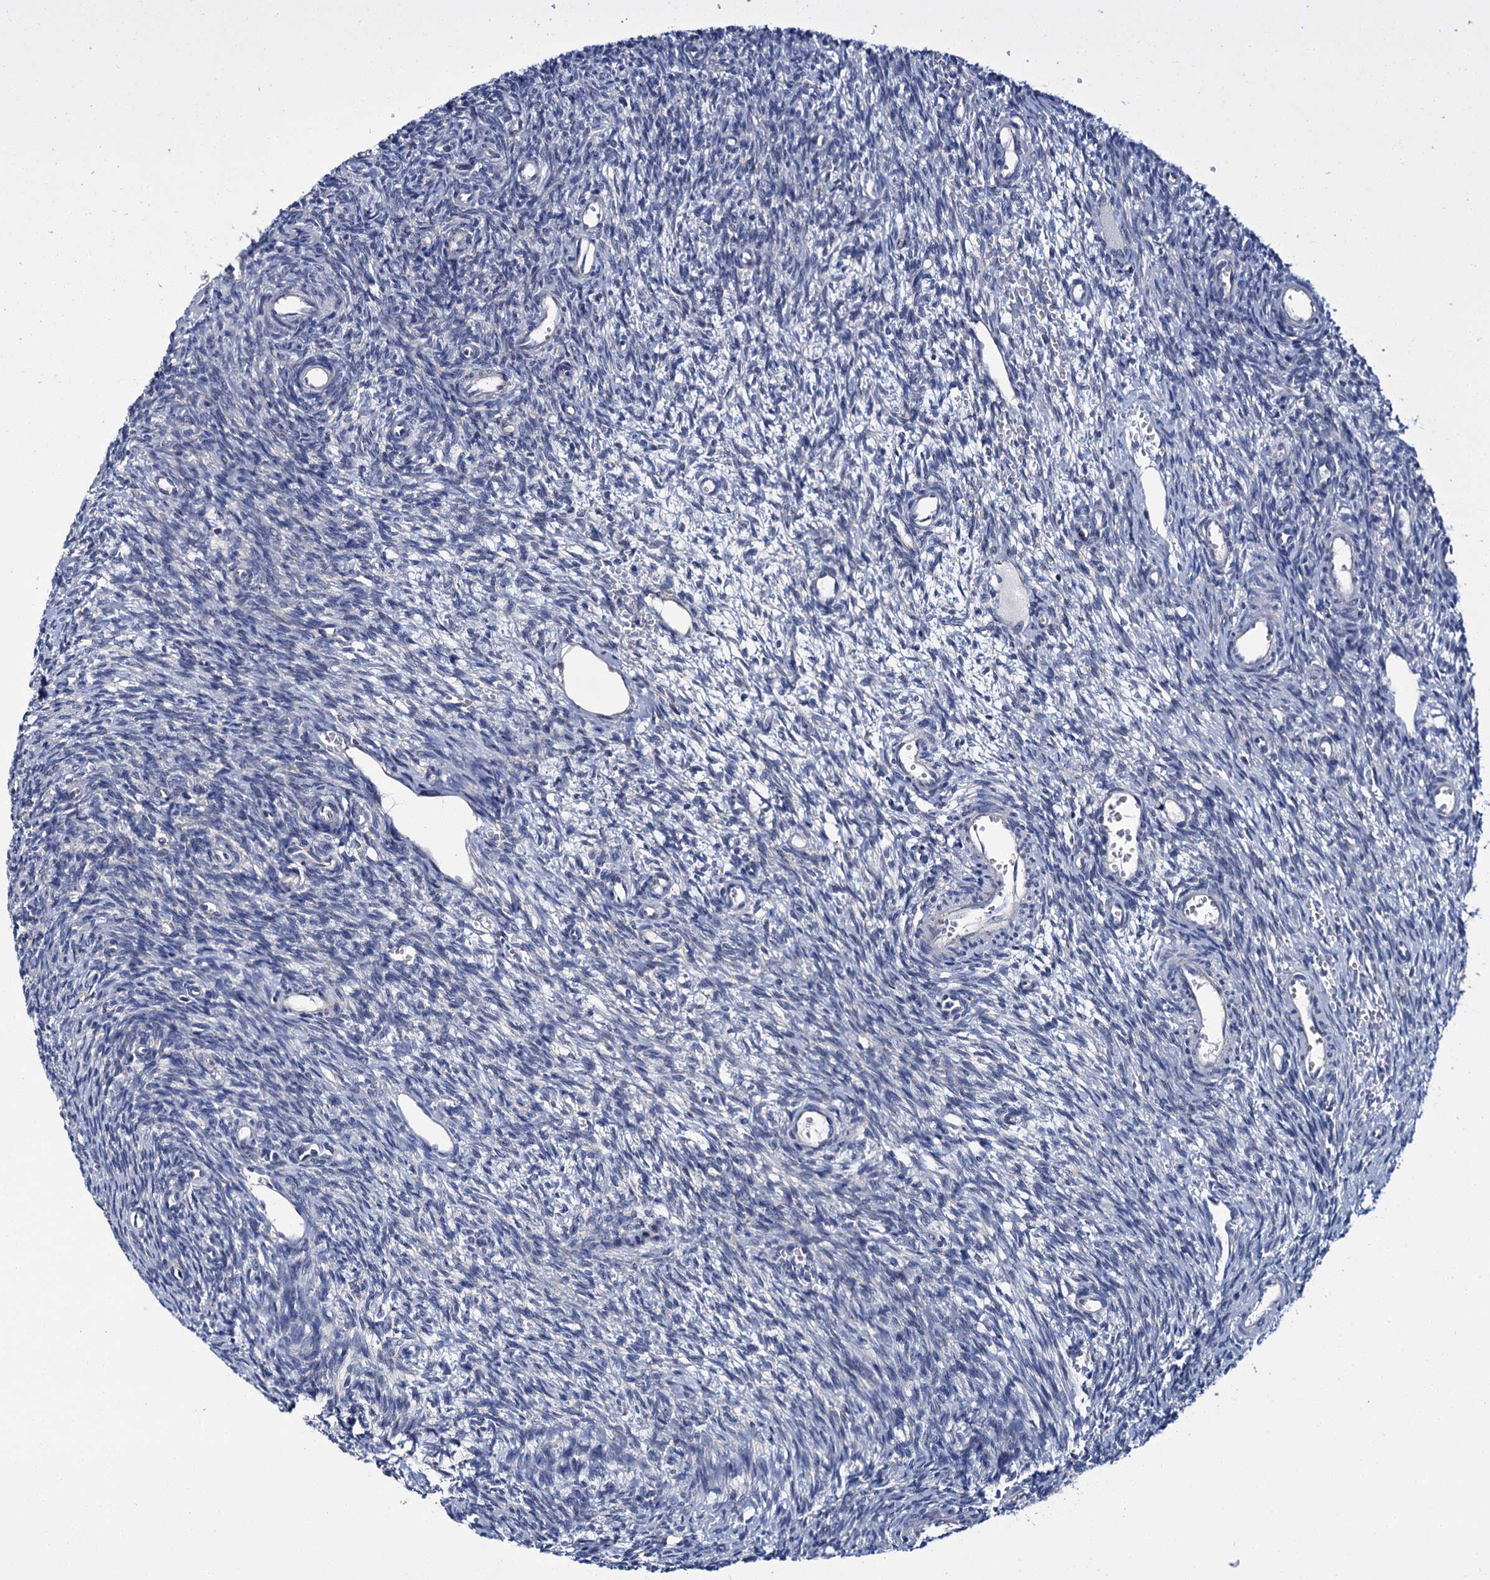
{"staining": {"intensity": "negative", "quantity": "none", "location": "none"}, "tissue": "ovary", "cell_type": "Ovarian stroma cells", "image_type": "normal", "snomed": [{"axis": "morphology", "description": "Normal tissue, NOS"}, {"axis": "topography", "description": "Ovary"}], "caption": "High power microscopy image of an IHC image of benign ovary, revealing no significant expression in ovarian stroma cells.", "gene": "CEP295", "patient": {"sex": "female", "age": 39}}